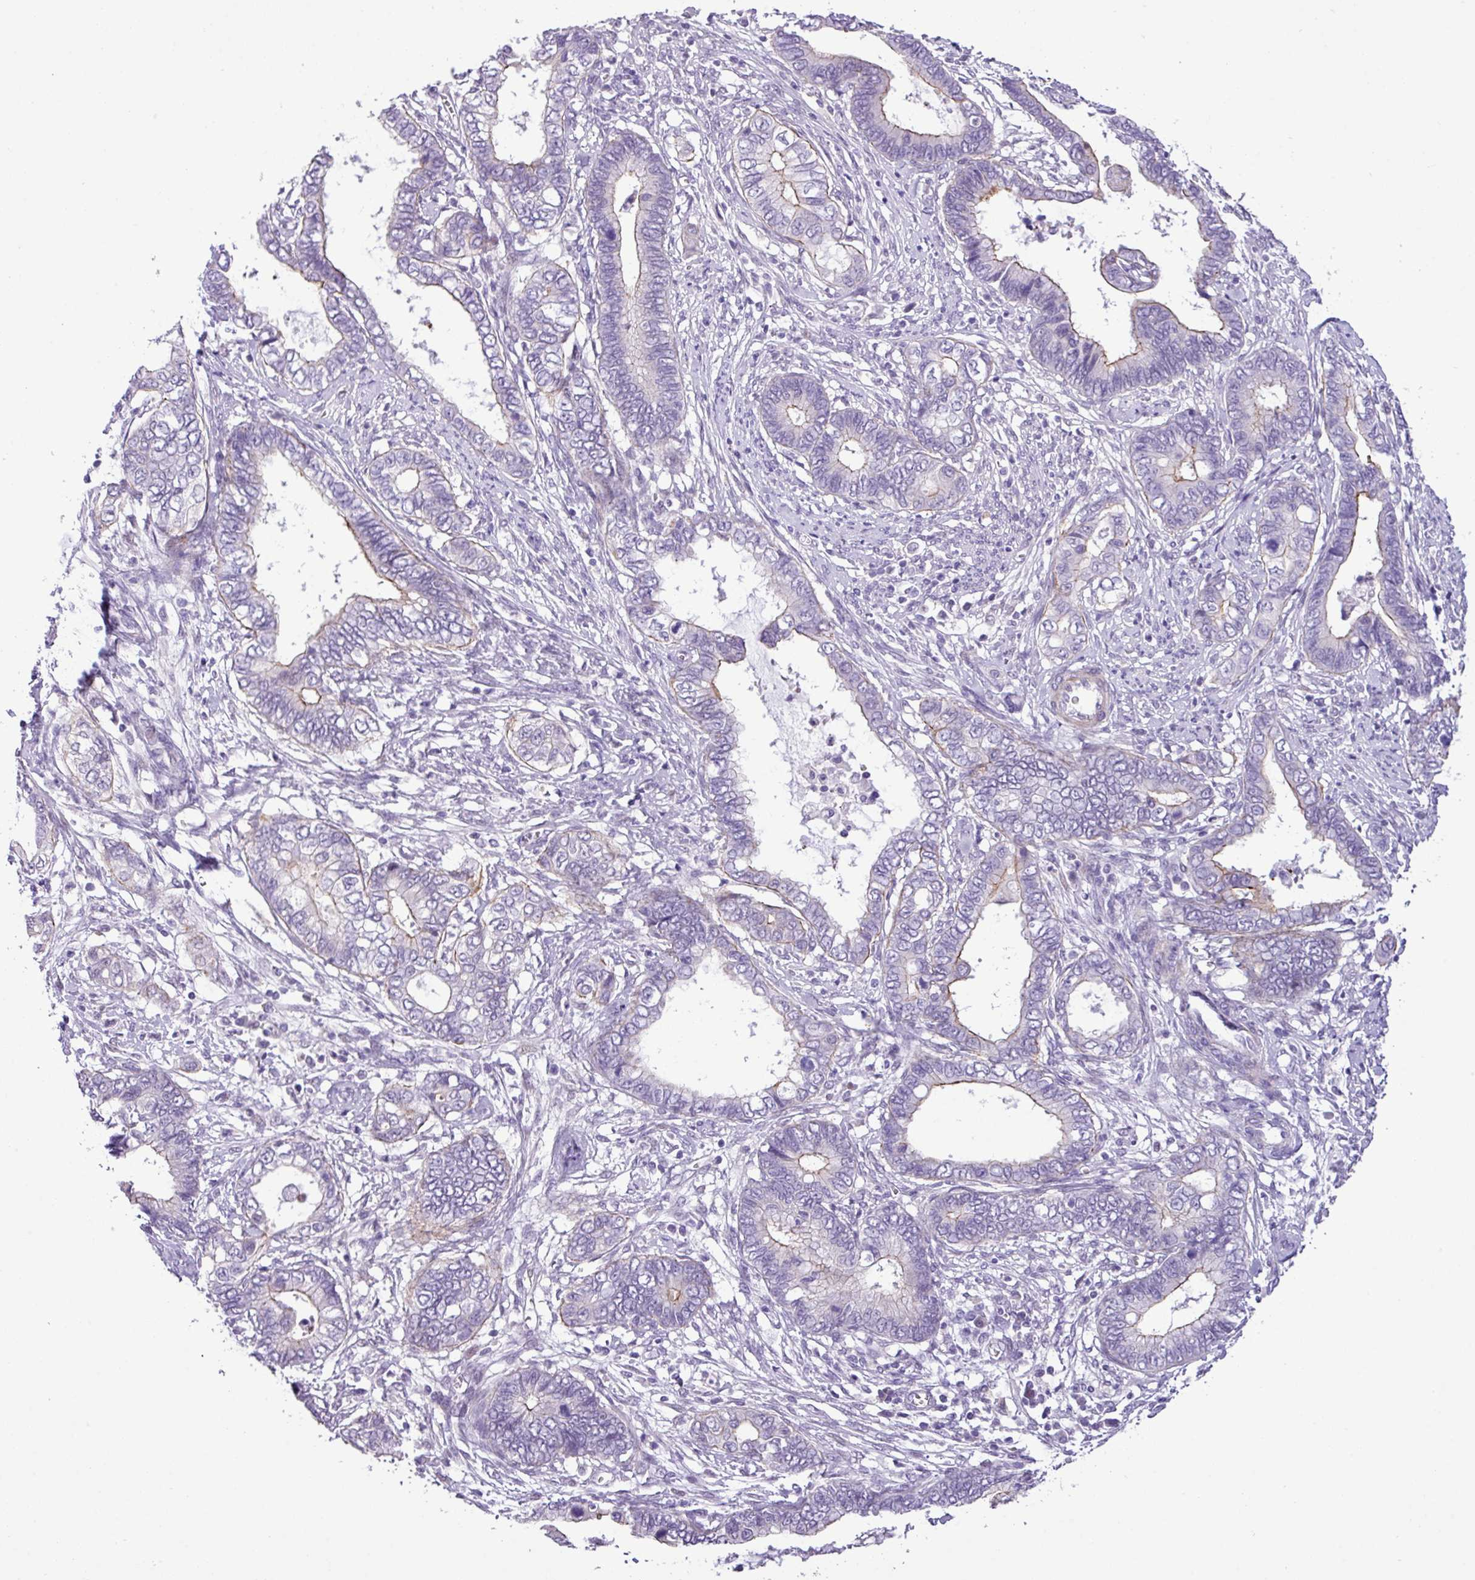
{"staining": {"intensity": "negative", "quantity": "none", "location": "none"}, "tissue": "cervical cancer", "cell_type": "Tumor cells", "image_type": "cancer", "snomed": [{"axis": "morphology", "description": "Adenocarcinoma, NOS"}, {"axis": "topography", "description": "Cervix"}], "caption": "Immunohistochemistry of human cervical adenocarcinoma demonstrates no expression in tumor cells. Brightfield microscopy of IHC stained with DAB (brown) and hematoxylin (blue), captured at high magnification.", "gene": "YLPM1", "patient": {"sex": "female", "age": 44}}